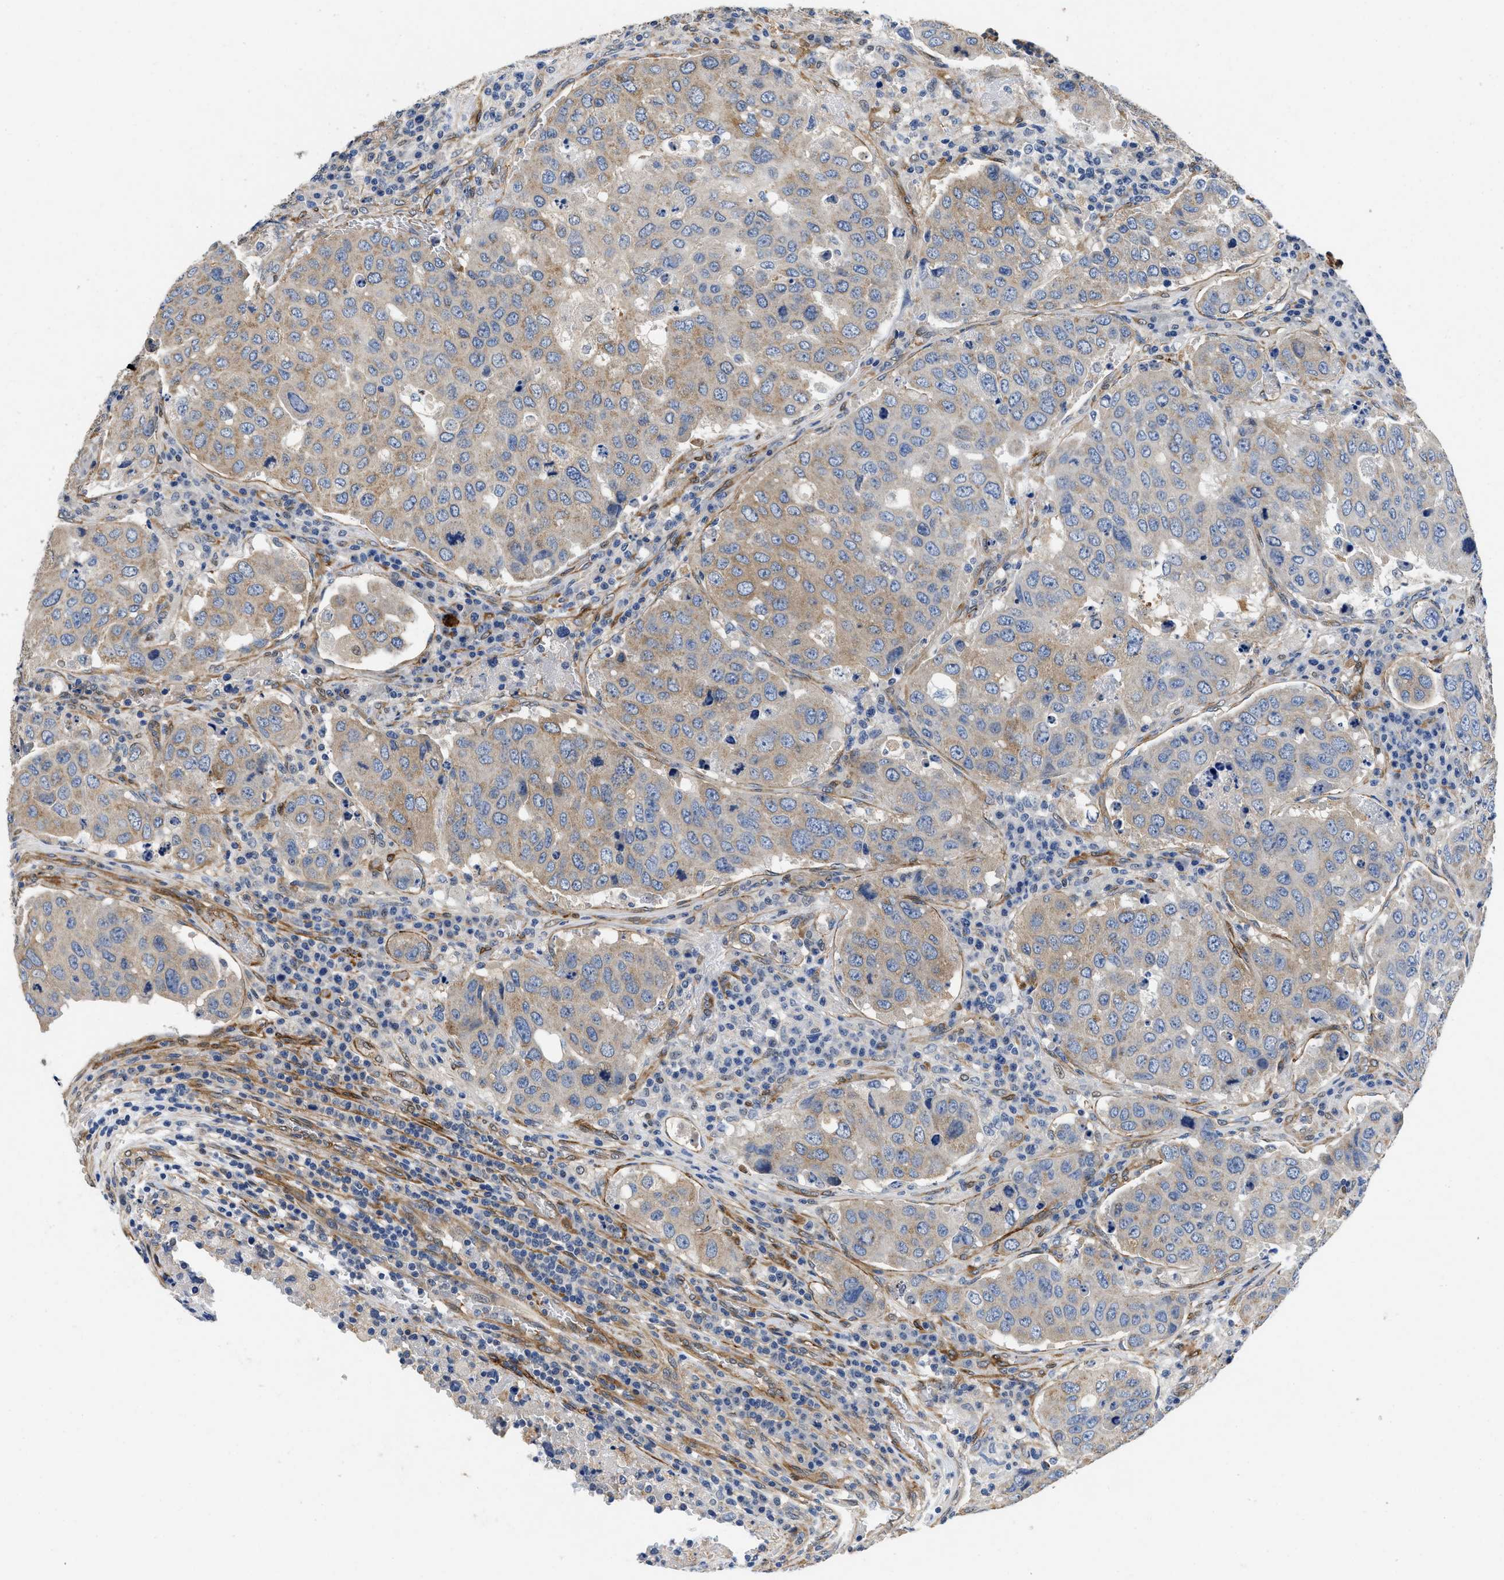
{"staining": {"intensity": "weak", "quantity": "25%-75%", "location": "cytoplasmic/membranous"}, "tissue": "urothelial cancer", "cell_type": "Tumor cells", "image_type": "cancer", "snomed": [{"axis": "morphology", "description": "Urothelial carcinoma, High grade"}, {"axis": "topography", "description": "Lymph node"}, {"axis": "topography", "description": "Urinary bladder"}], "caption": "Weak cytoplasmic/membranous protein expression is seen in approximately 25%-75% of tumor cells in urothelial cancer.", "gene": "RAPH1", "patient": {"sex": "male", "age": 51}}